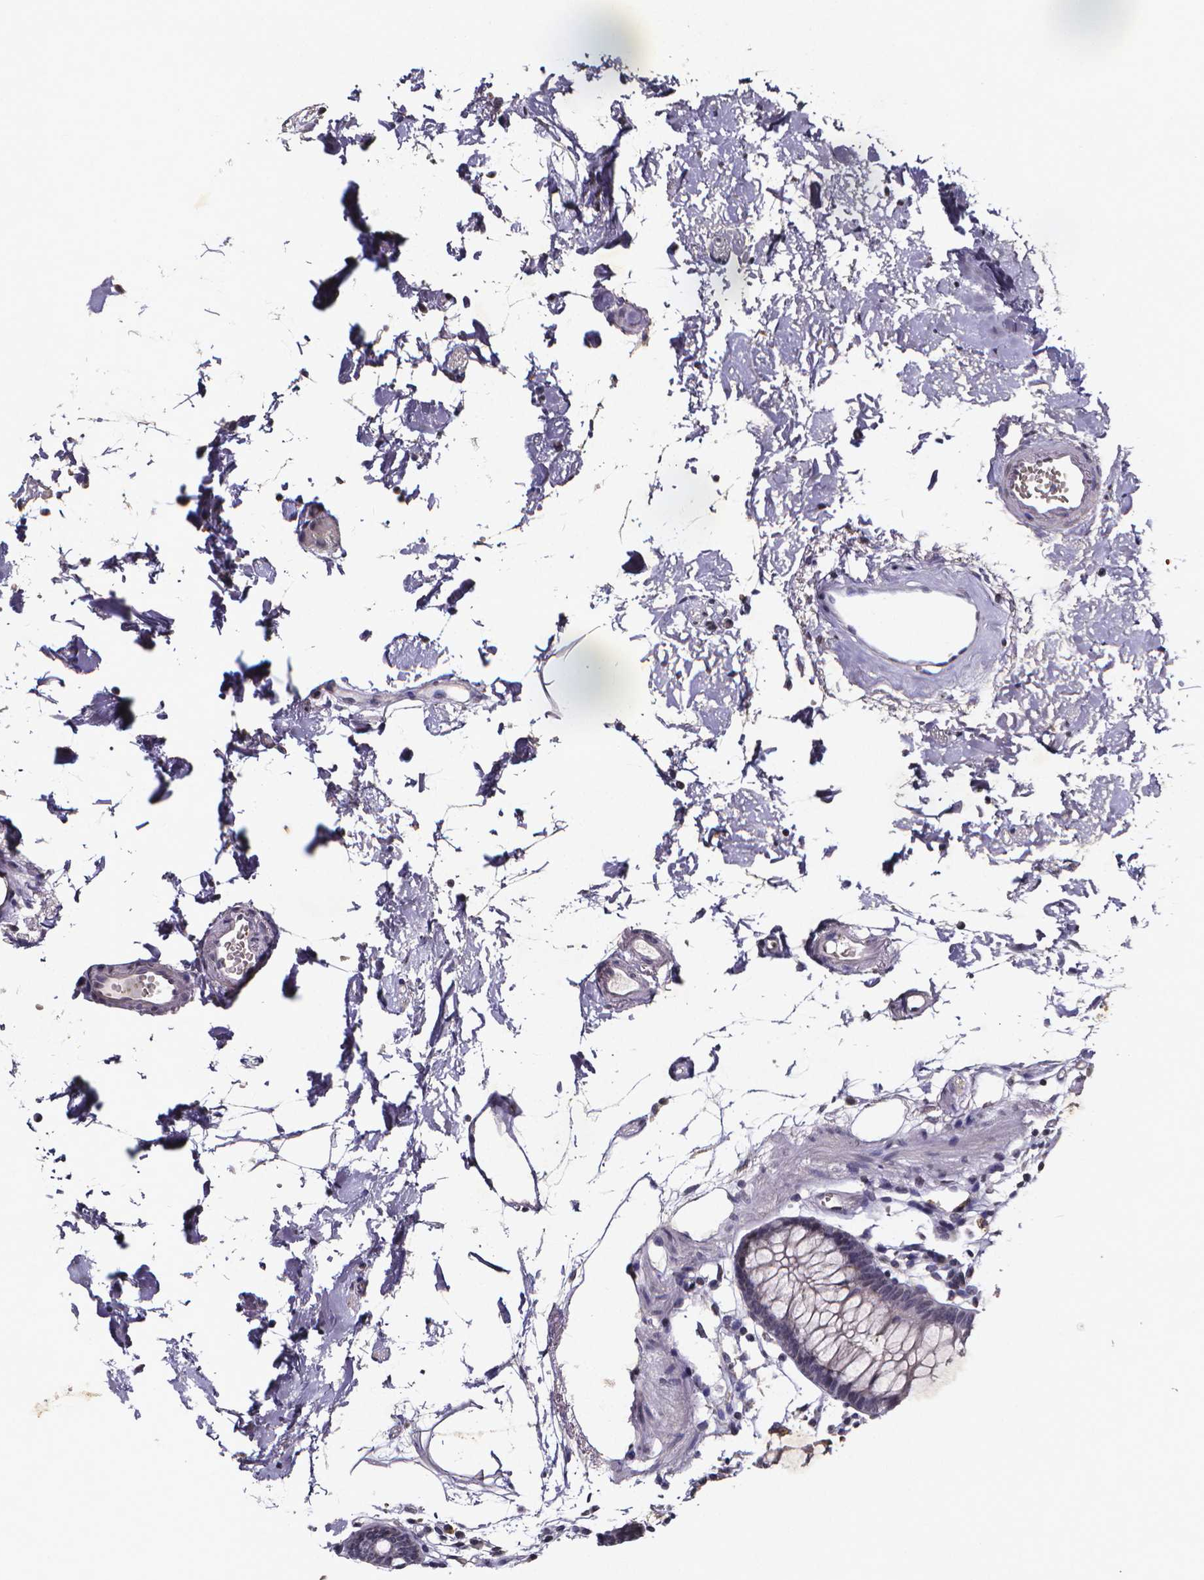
{"staining": {"intensity": "negative", "quantity": "none", "location": "none"}, "tissue": "colon", "cell_type": "Endothelial cells", "image_type": "normal", "snomed": [{"axis": "morphology", "description": "Normal tissue, NOS"}, {"axis": "topography", "description": "Colon"}], "caption": "This is a histopathology image of immunohistochemistry (IHC) staining of normal colon, which shows no expression in endothelial cells. (DAB immunohistochemistry, high magnification).", "gene": "TP73", "patient": {"sex": "female", "age": 84}}